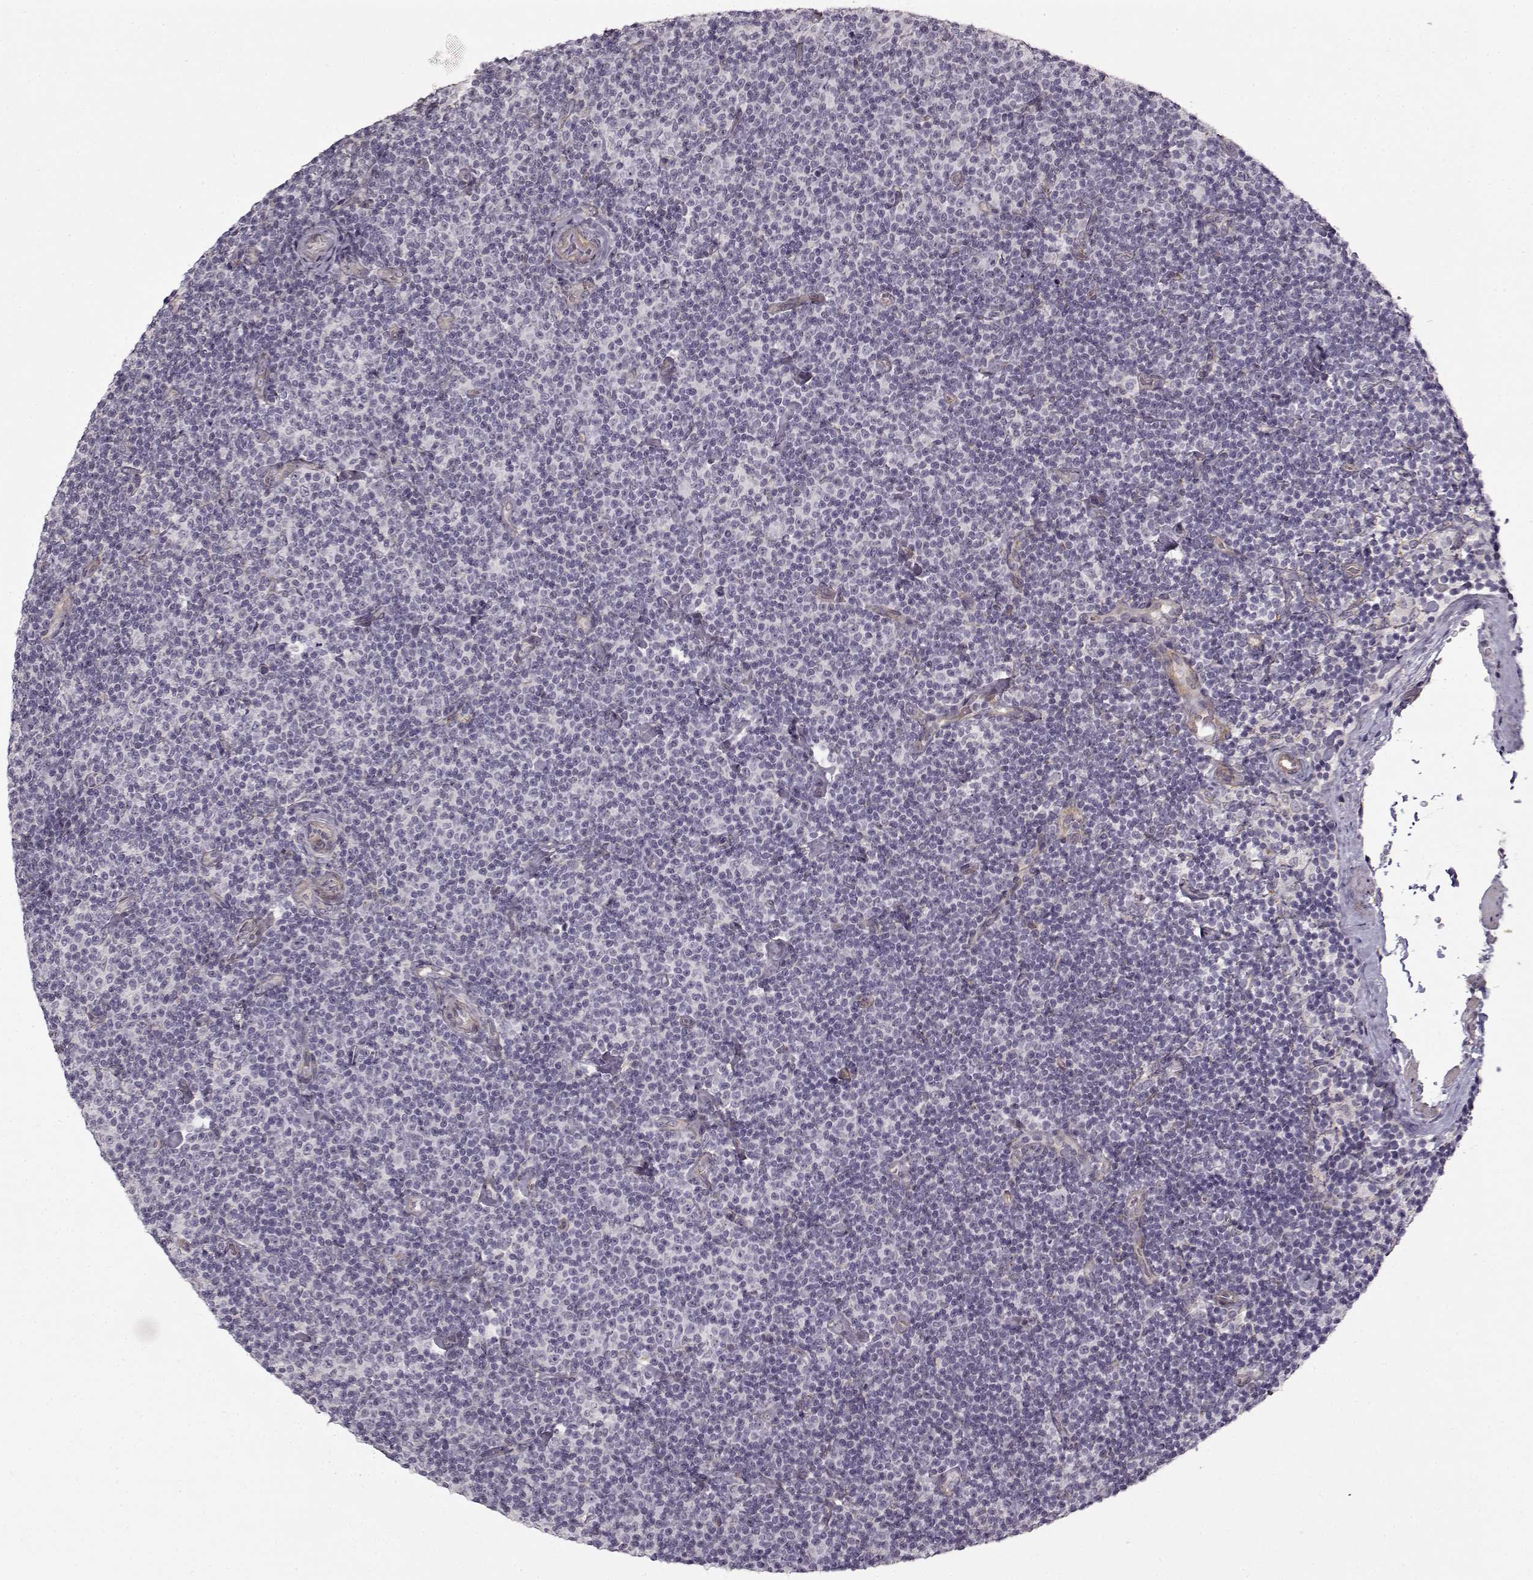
{"staining": {"intensity": "negative", "quantity": "none", "location": "none"}, "tissue": "lymphoma", "cell_type": "Tumor cells", "image_type": "cancer", "snomed": [{"axis": "morphology", "description": "Malignant lymphoma, non-Hodgkin's type, Low grade"}, {"axis": "topography", "description": "Lymph node"}], "caption": "Immunohistochemistry micrograph of neoplastic tissue: human low-grade malignant lymphoma, non-Hodgkin's type stained with DAB (3,3'-diaminobenzidine) exhibits no significant protein positivity in tumor cells.", "gene": "LAMB2", "patient": {"sex": "male", "age": 81}}